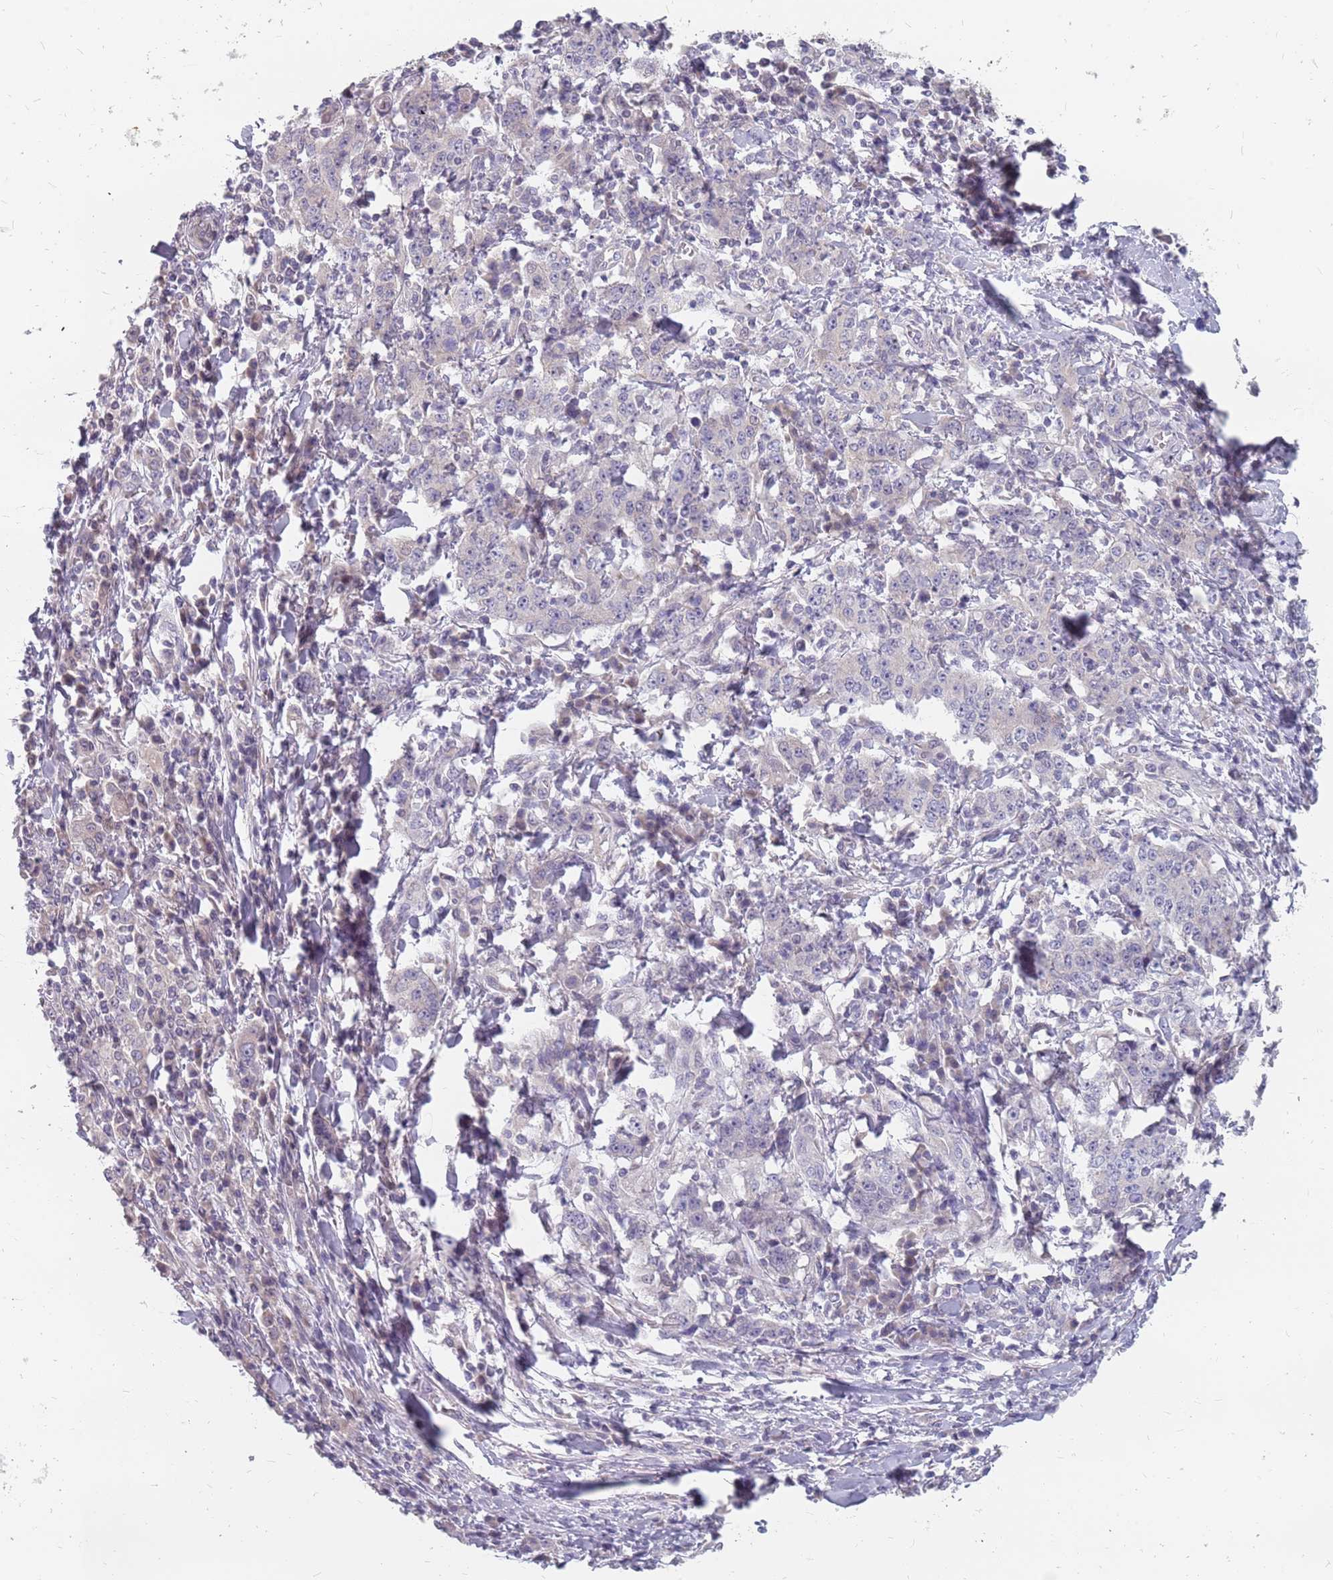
{"staining": {"intensity": "negative", "quantity": "none", "location": "none"}, "tissue": "stomach cancer", "cell_type": "Tumor cells", "image_type": "cancer", "snomed": [{"axis": "morphology", "description": "Normal tissue, NOS"}, {"axis": "morphology", "description": "Adenocarcinoma, NOS"}, {"axis": "topography", "description": "Stomach, upper"}, {"axis": "topography", "description": "Stomach"}], "caption": "Immunohistochemistry photomicrograph of neoplastic tissue: stomach cancer stained with DAB (3,3'-diaminobenzidine) shows no significant protein staining in tumor cells.", "gene": "CMTR2", "patient": {"sex": "male", "age": 59}}